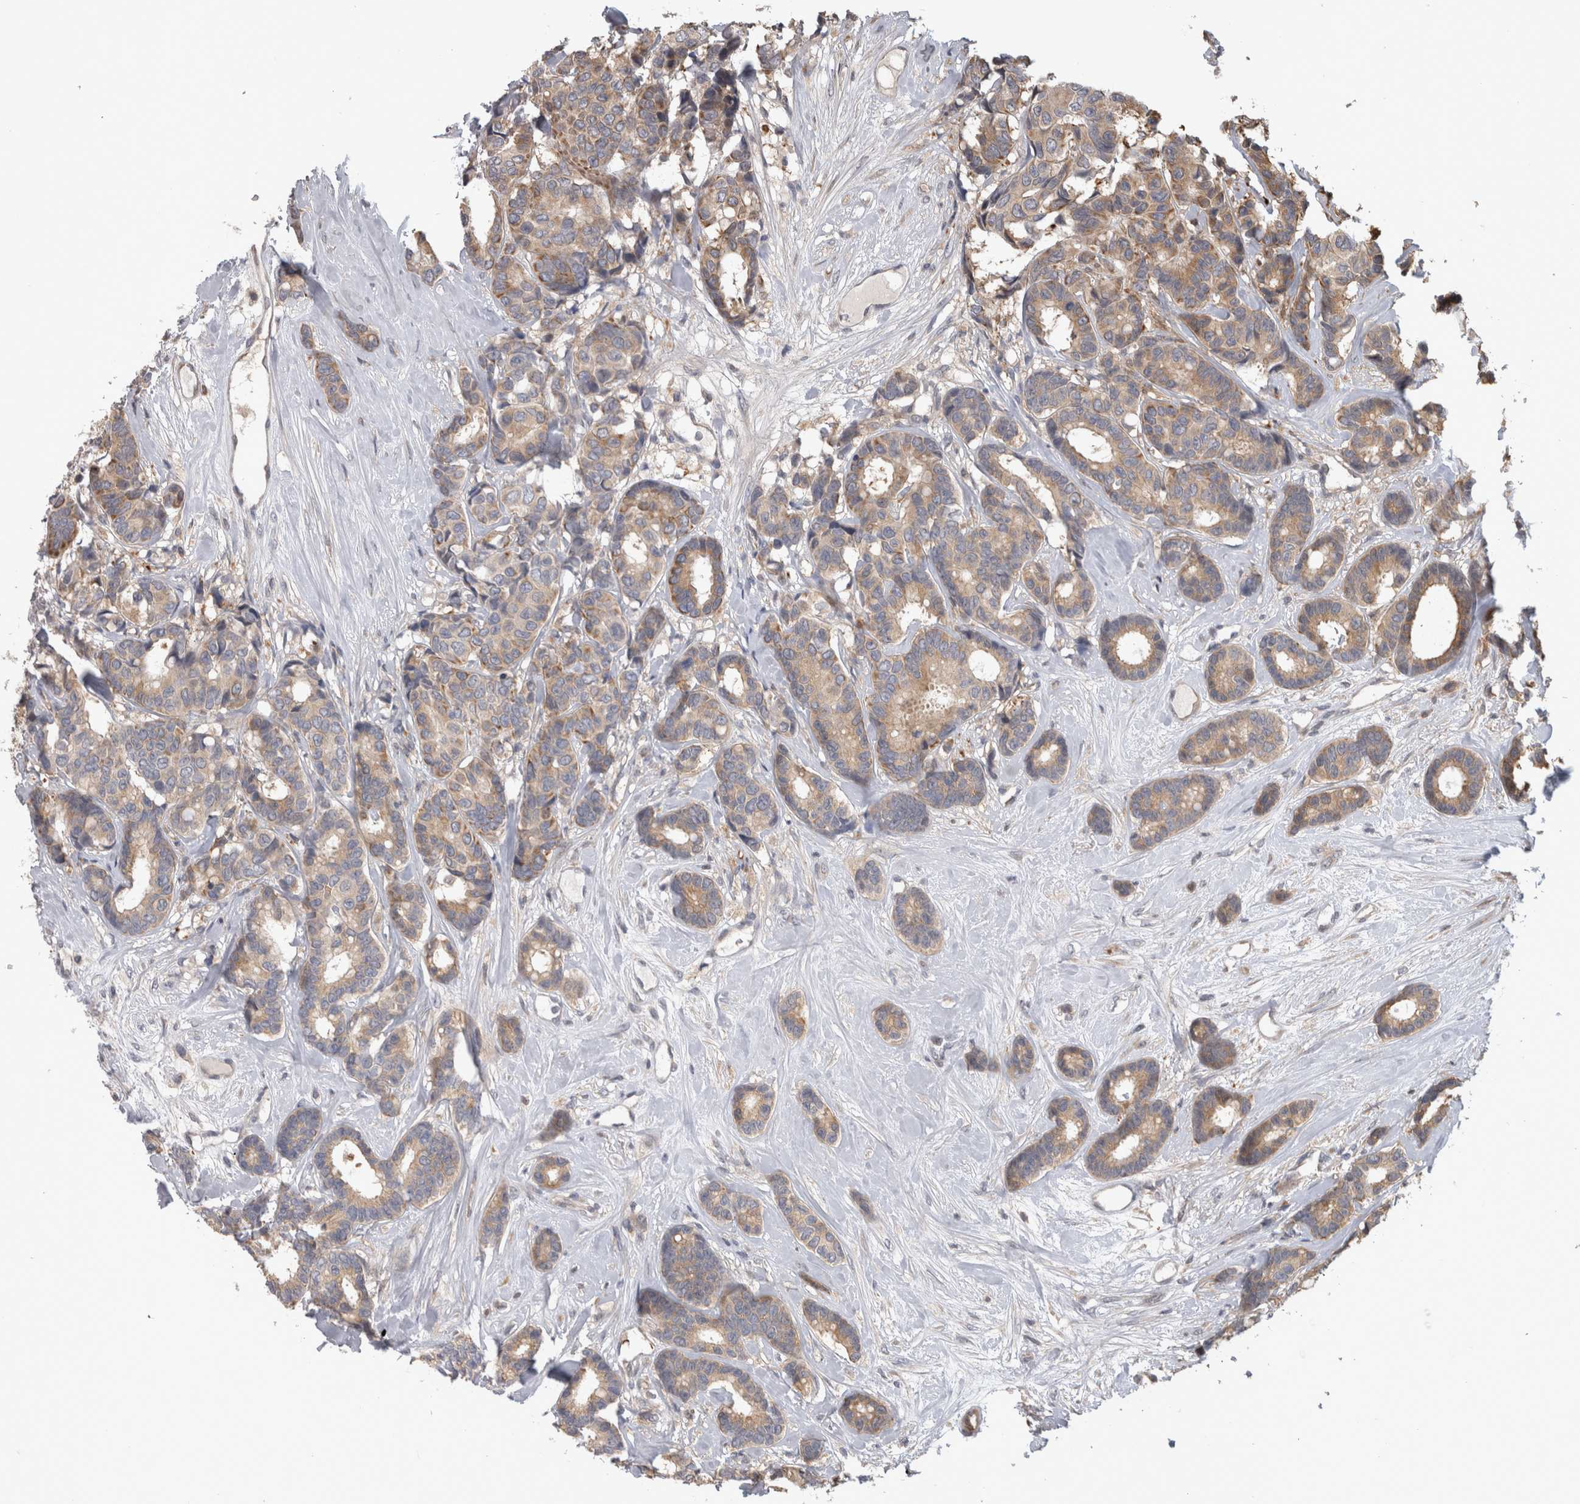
{"staining": {"intensity": "weak", "quantity": ">75%", "location": "cytoplasmic/membranous"}, "tissue": "breast cancer", "cell_type": "Tumor cells", "image_type": "cancer", "snomed": [{"axis": "morphology", "description": "Duct carcinoma"}, {"axis": "topography", "description": "Breast"}], "caption": "Breast intraductal carcinoma stained for a protein (brown) shows weak cytoplasmic/membranous positive positivity in about >75% of tumor cells.", "gene": "USH1G", "patient": {"sex": "female", "age": 87}}